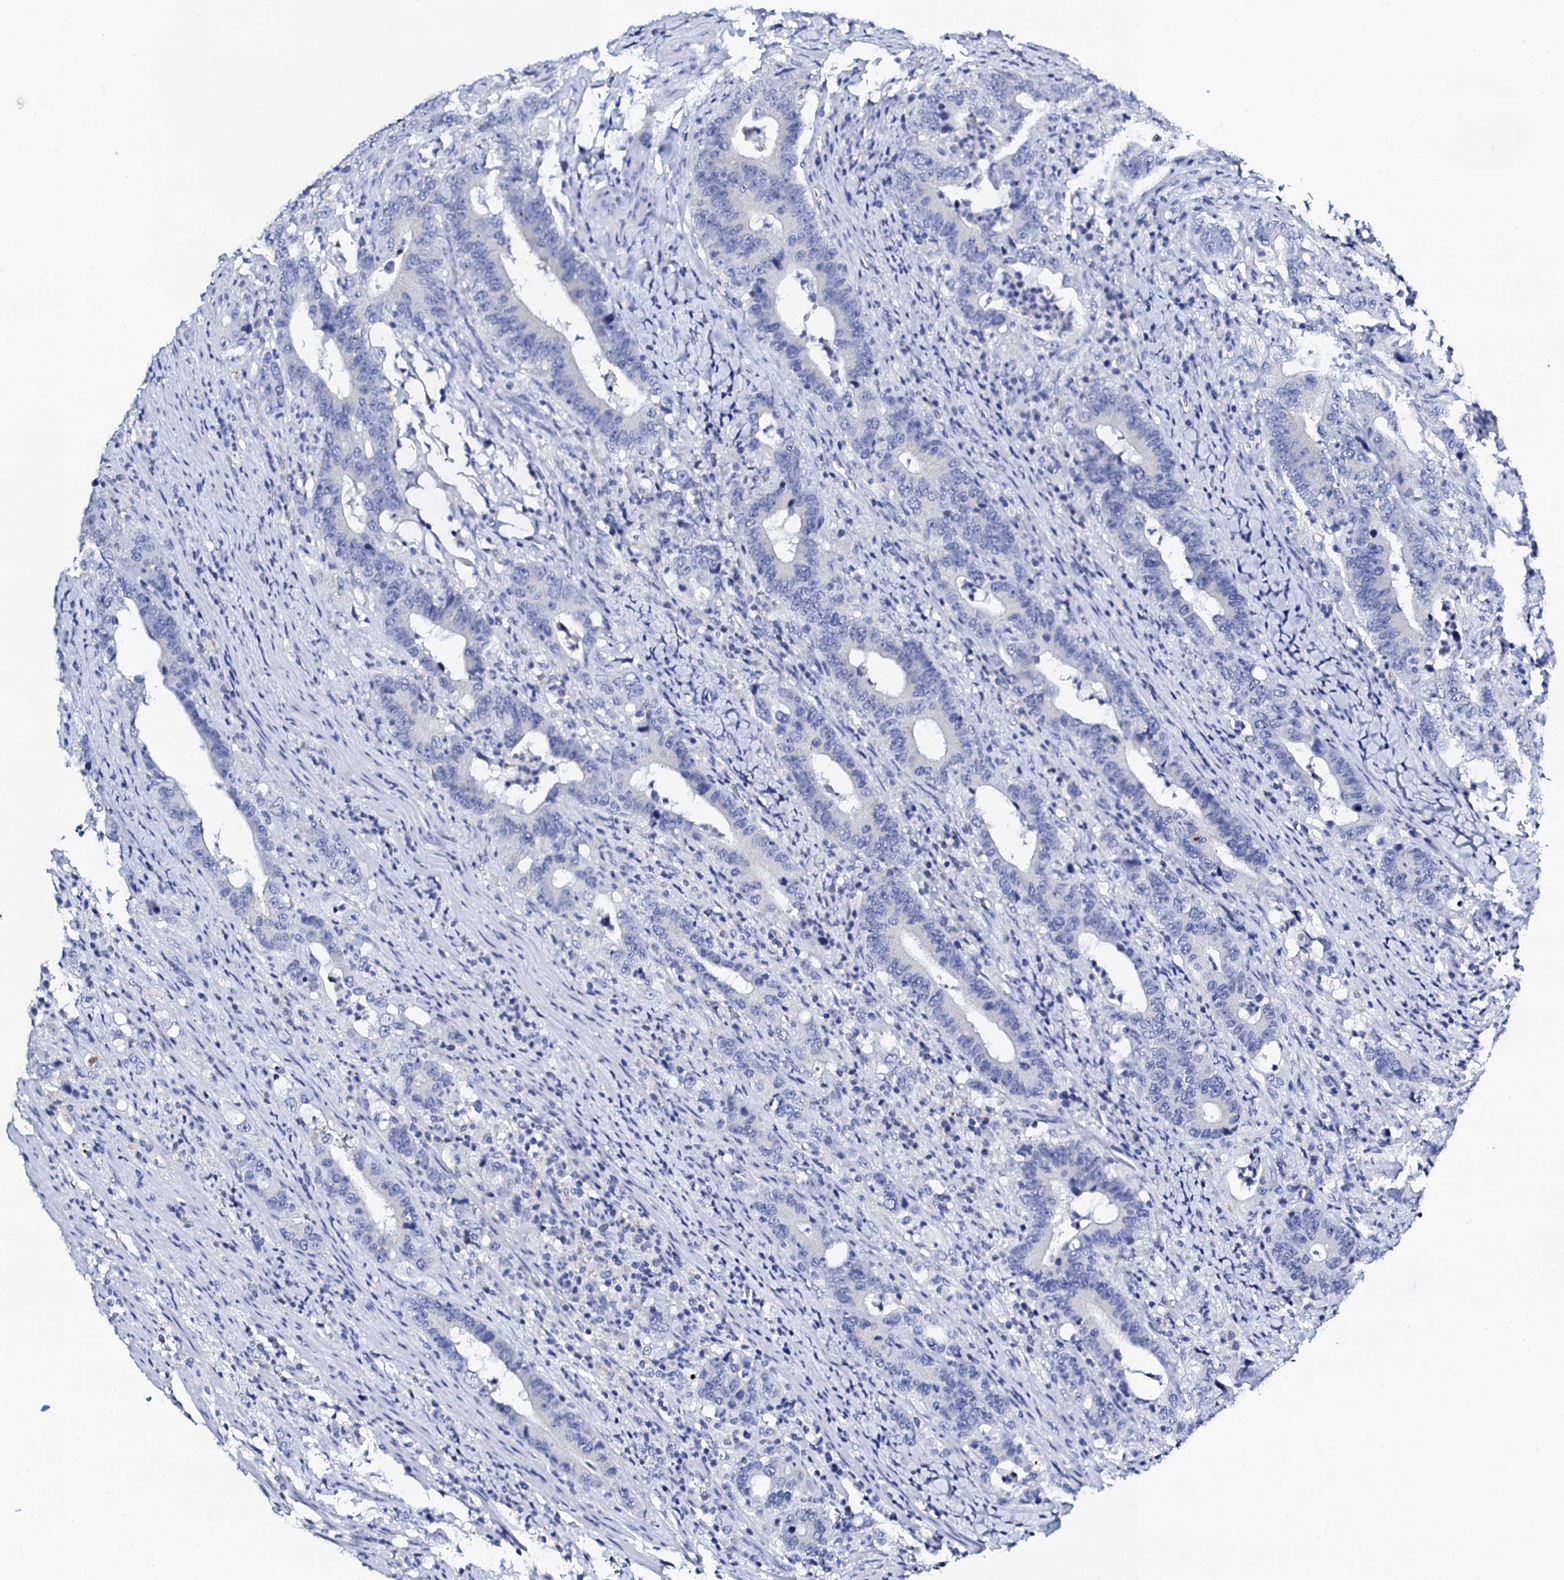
{"staining": {"intensity": "negative", "quantity": "none", "location": "none"}, "tissue": "colorectal cancer", "cell_type": "Tumor cells", "image_type": "cancer", "snomed": [{"axis": "morphology", "description": "Adenocarcinoma, NOS"}, {"axis": "topography", "description": "Colon"}], "caption": "High magnification brightfield microscopy of adenocarcinoma (colorectal) stained with DAB (3,3'-diaminobenzidine) (brown) and counterstained with hematoxylin (blue): tumor cells show no significant staining. Nuclei are stained in blue.", "gene": "FBXL16", "patient": {"sex": "female", "age": 75}}